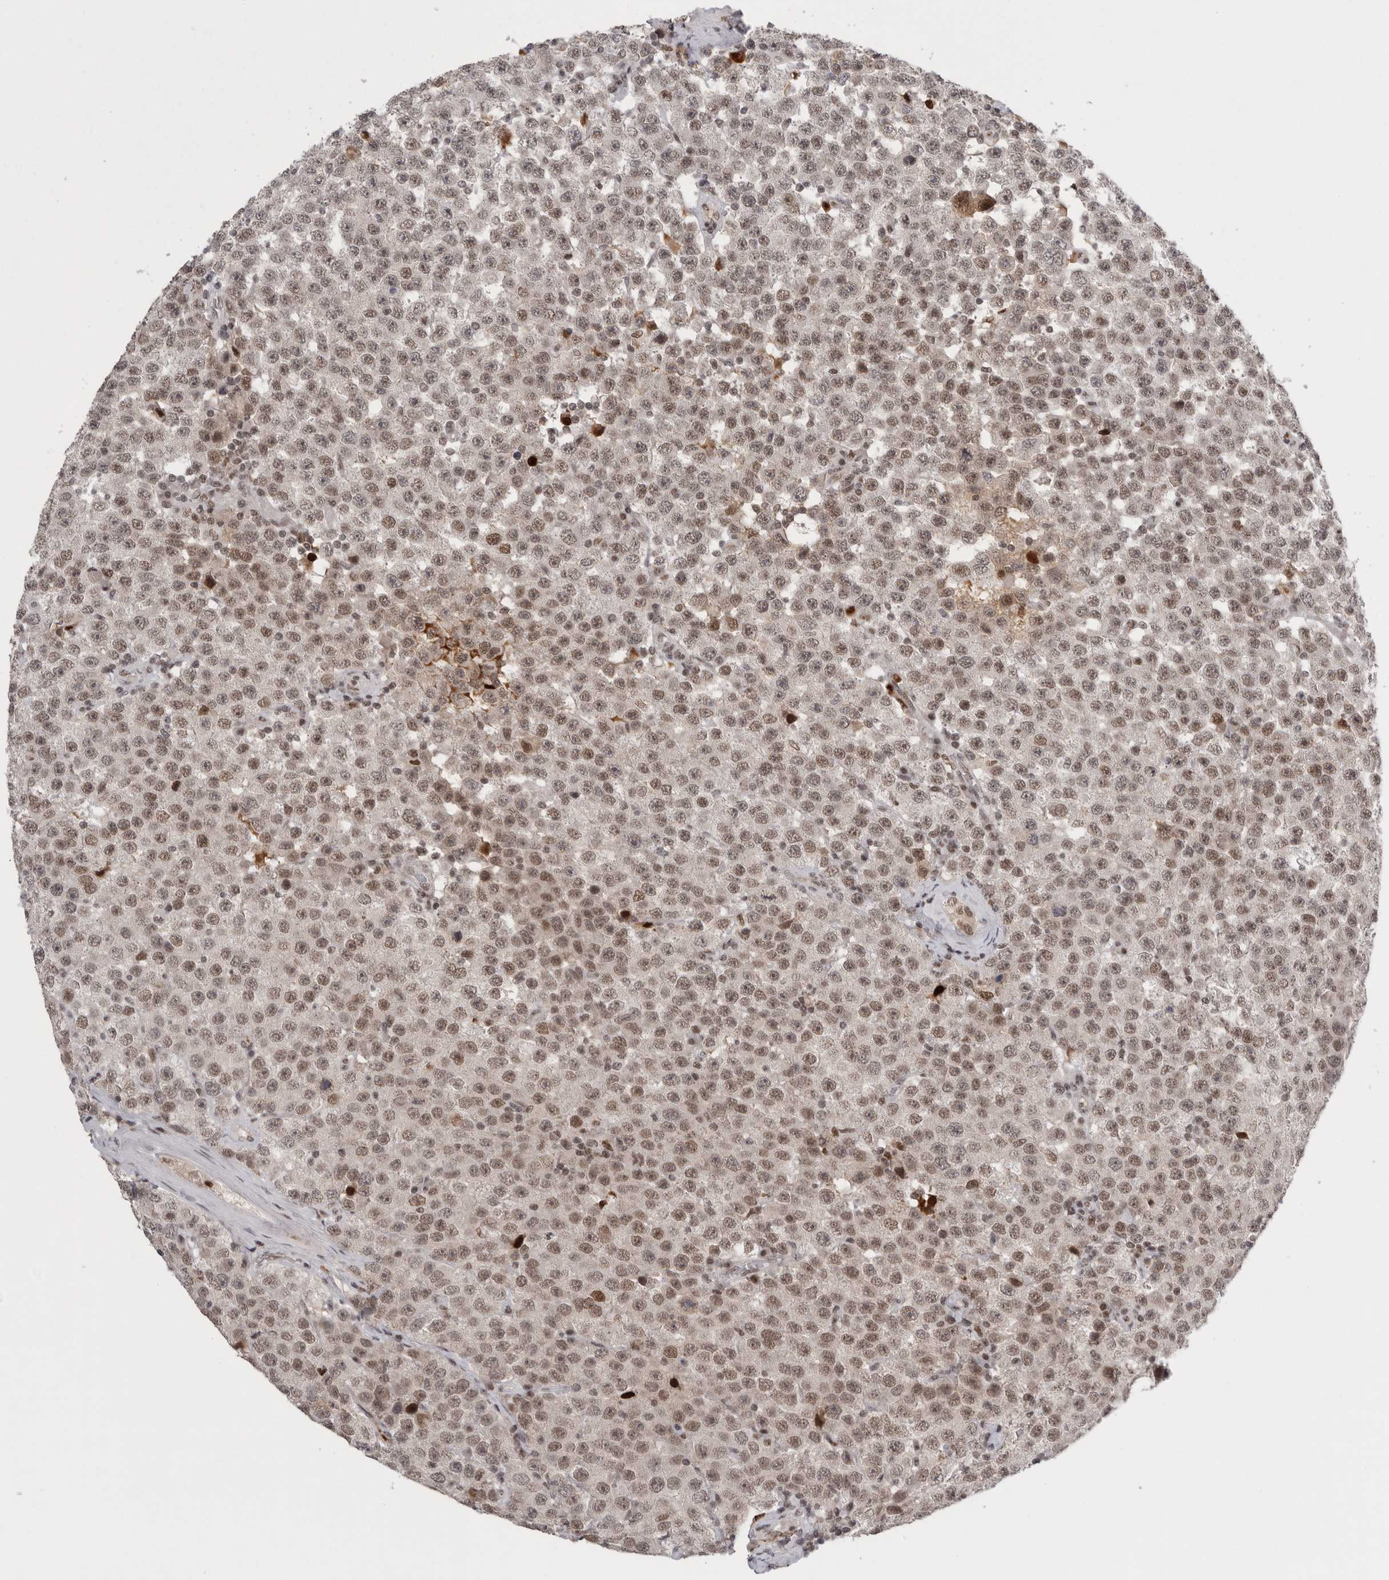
{"staining": {"intensity": "moderate", "quantity": ">75%", "location": "nuclear"}, "tissue": "testis cancer", "cell_type": "Tumor cells", "image_type": "cancer", "snomed": [{"axis": "morphology", "description": "Seminoma, NOS"}, {"axis": "topography", "description": "Testis"}], "caption": "IHC (DAB) staining of testis cancer (seminoma) reveals moderate nuclear protein expression in approximately >75% of tumor cells.", "gene": "POU5F1", "patient": {"sex": "male", "age": 28}}